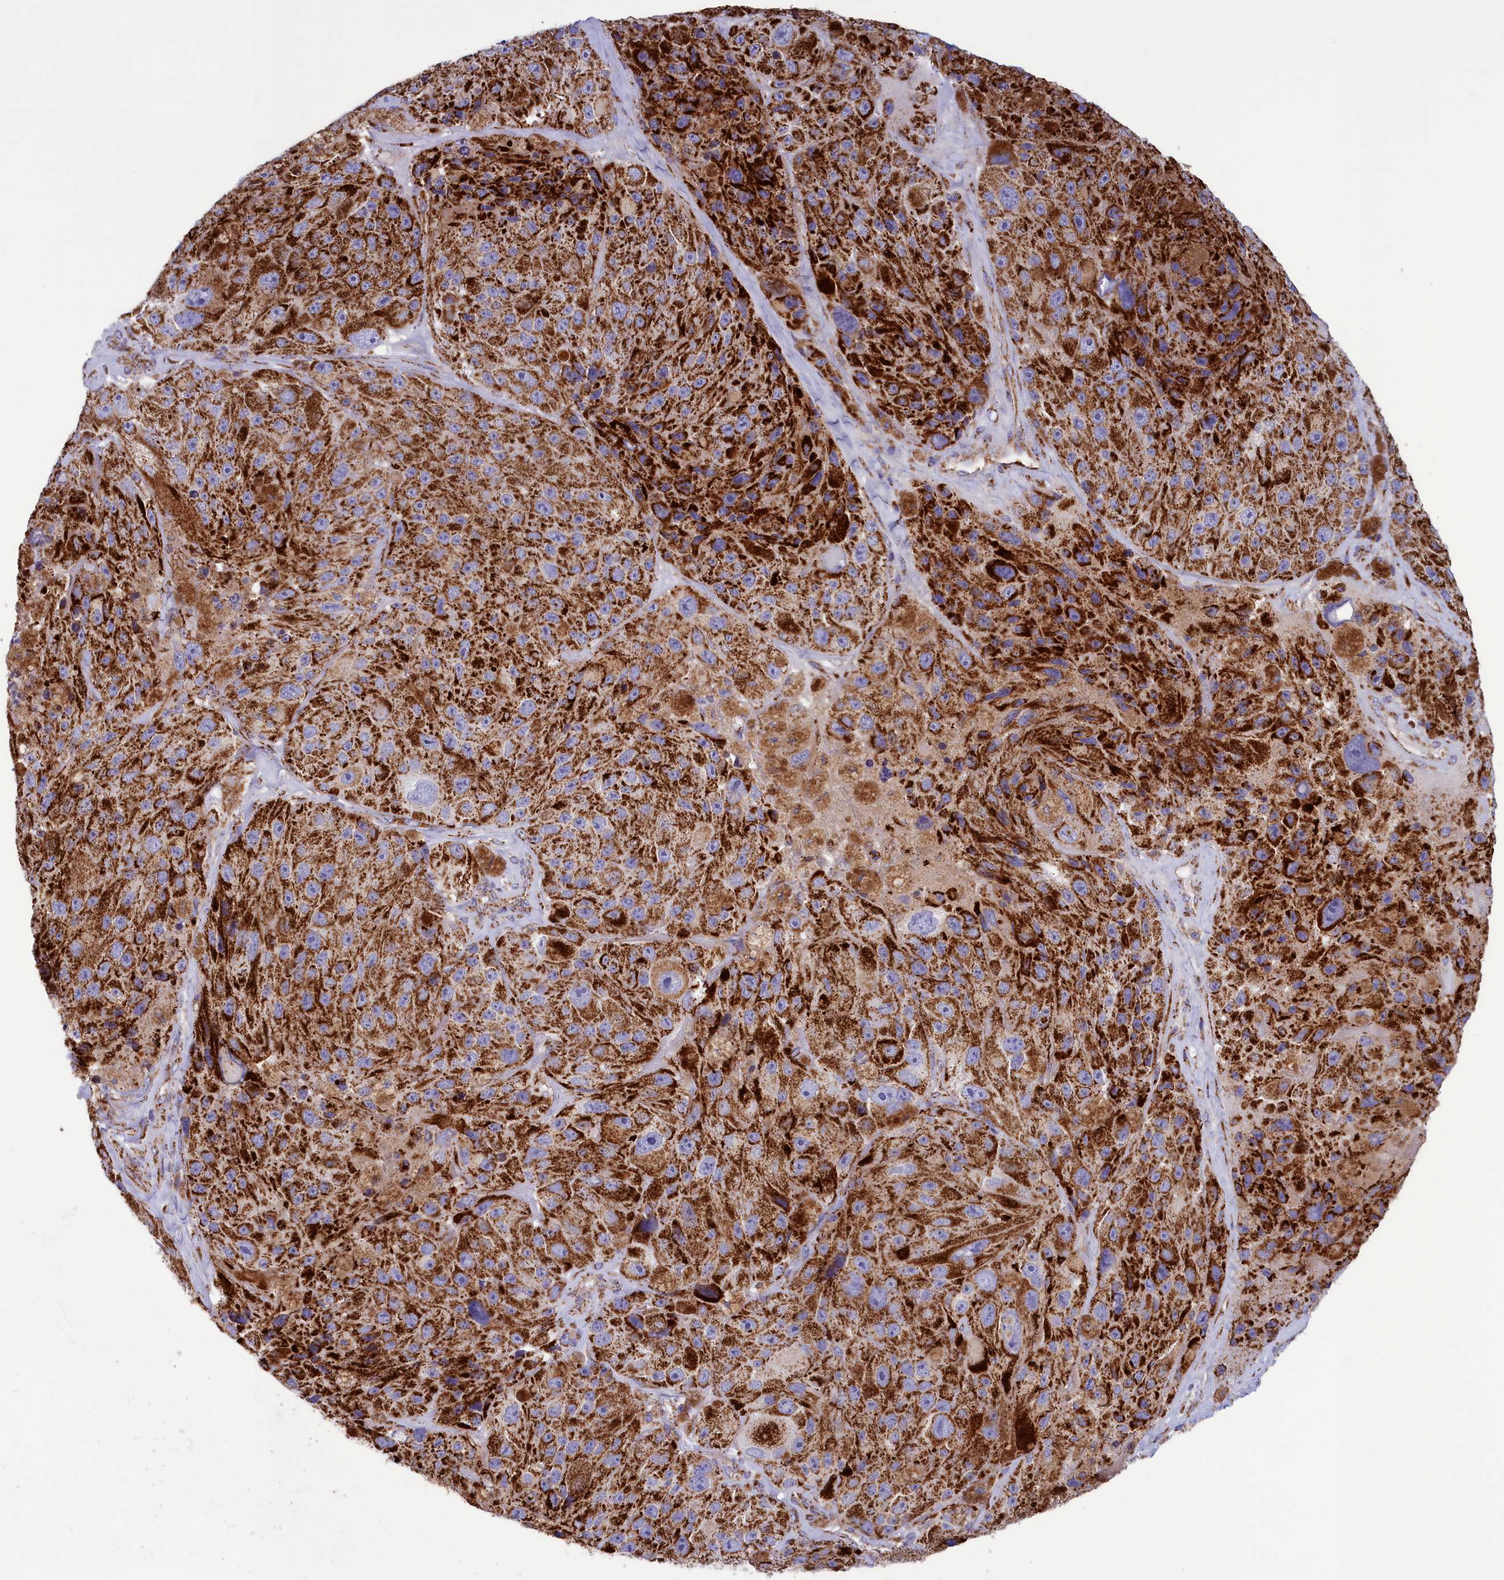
{"staining": {"intensity": "strong", "quantity": ">75%", "location": "cytoplasmic/membranous"}, "tissue": "melanoma", "cell_type": "Tumor cells", "image_type": "cancer", "snomed": [{"axis": "morphology", "description": "Malignant melanoma, Metastatic site"}, {"axis": "topography", "description": "Lymph node"}], "caption": "There is high levels of strong cytoplasmic/membranous staining in tumor cells of melanoma, as demonstrated by immunohistochemical staining (brown color).", "gene": "ISOC2", "patient": {"sex": "male", "age": 62}}